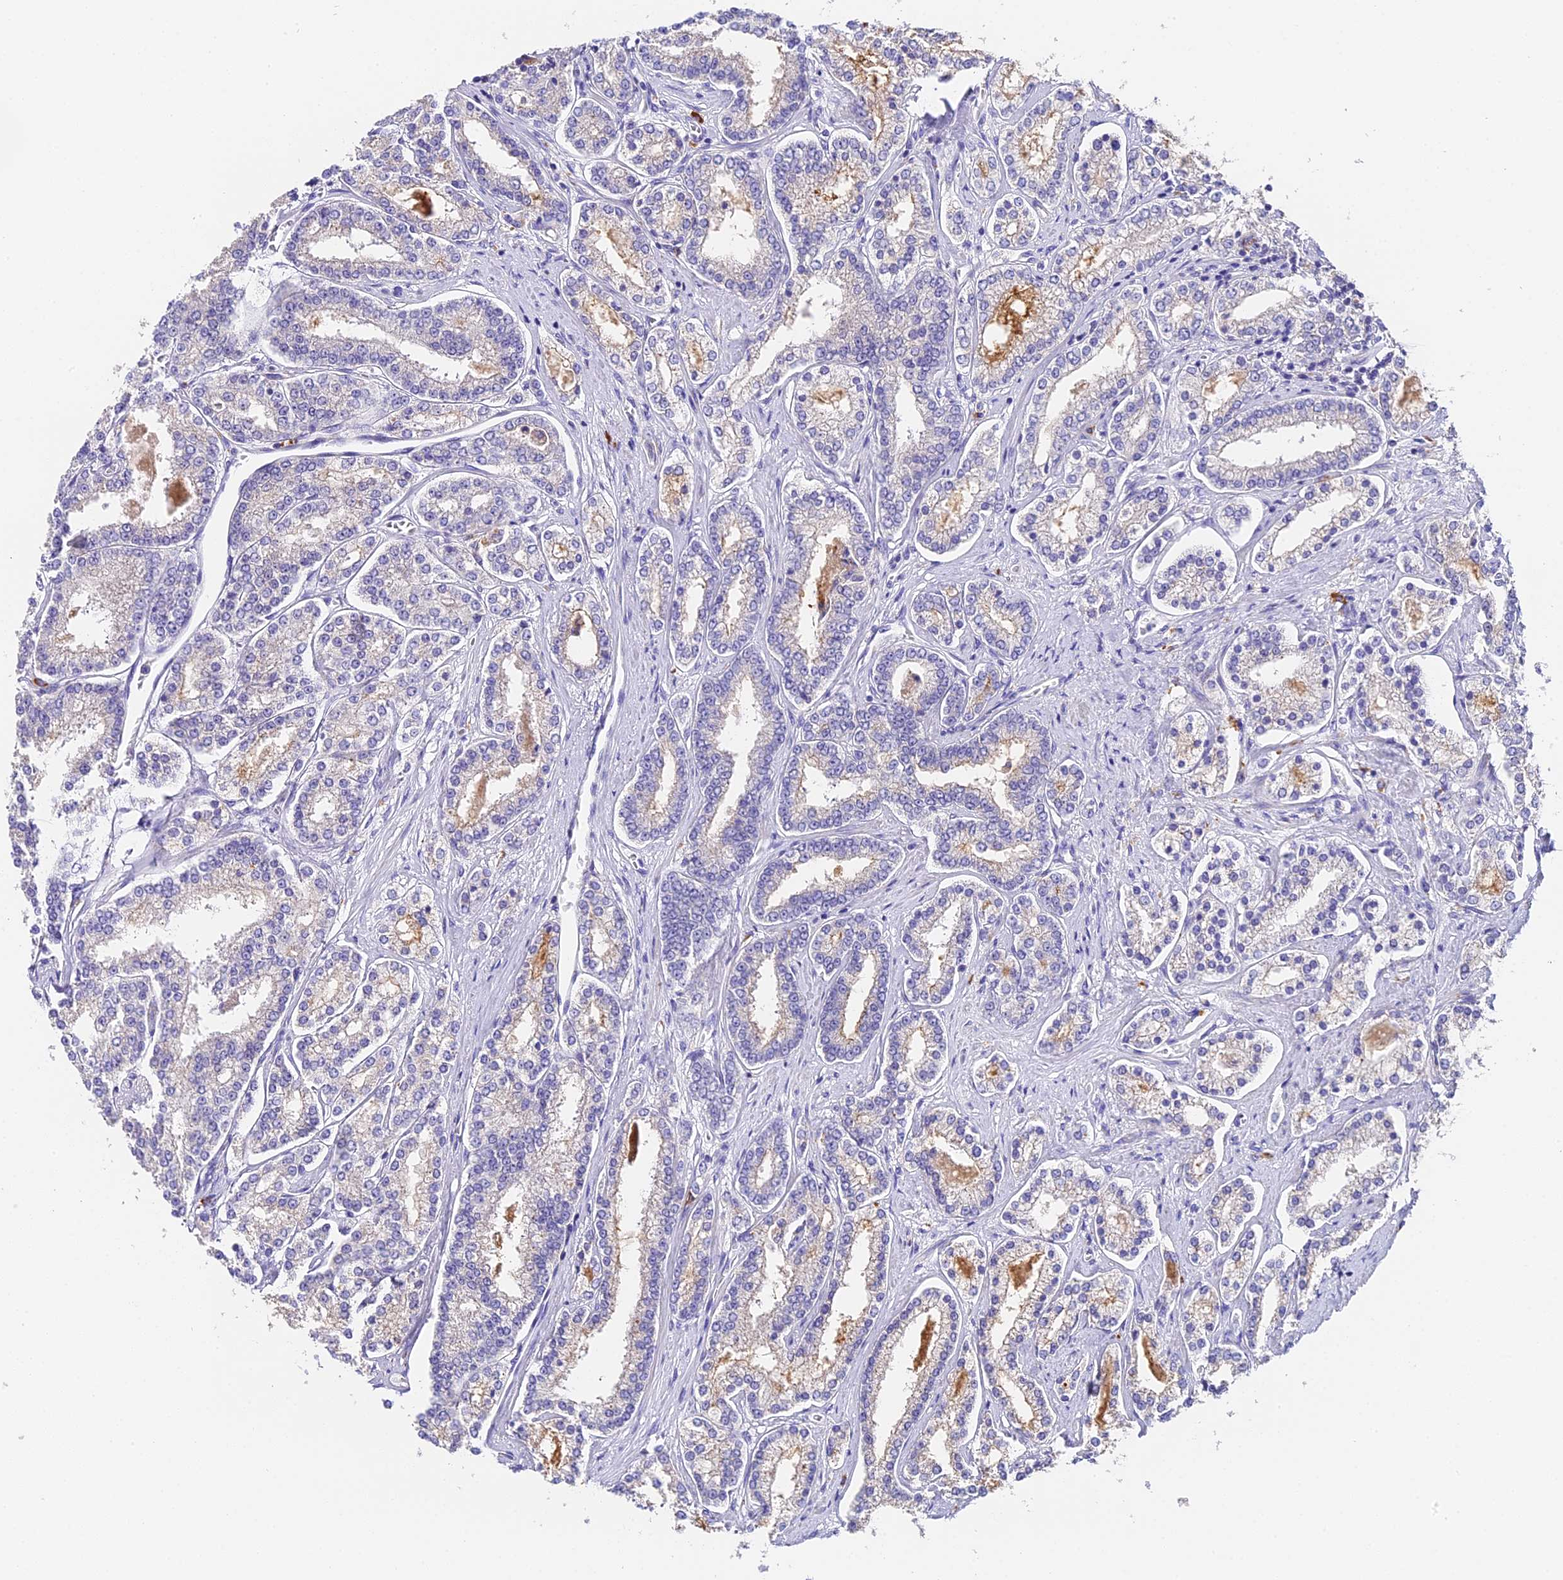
{"staining": {"intensity": "negative", "quantity": "none", "location": "none"}, "tissue": "prostate cancer", "cell_type": "Tumor cells", "image_type": "cancer", "snomed": [{"axis": "morphology", "description": "Normal tissue, NOS"}, {"axis": "morphology", "description": "Adenocarcinoma, High grade"}, {"axis": "topography", "description": "Prostate"}], "caption": "Prostate adenocarcinoma (high-grade) was stained to show a protein in brown. There is no significant positivity in tumor cells.", "gene": "LYPD6", "patient": {"sex": "male", "age": 83}}